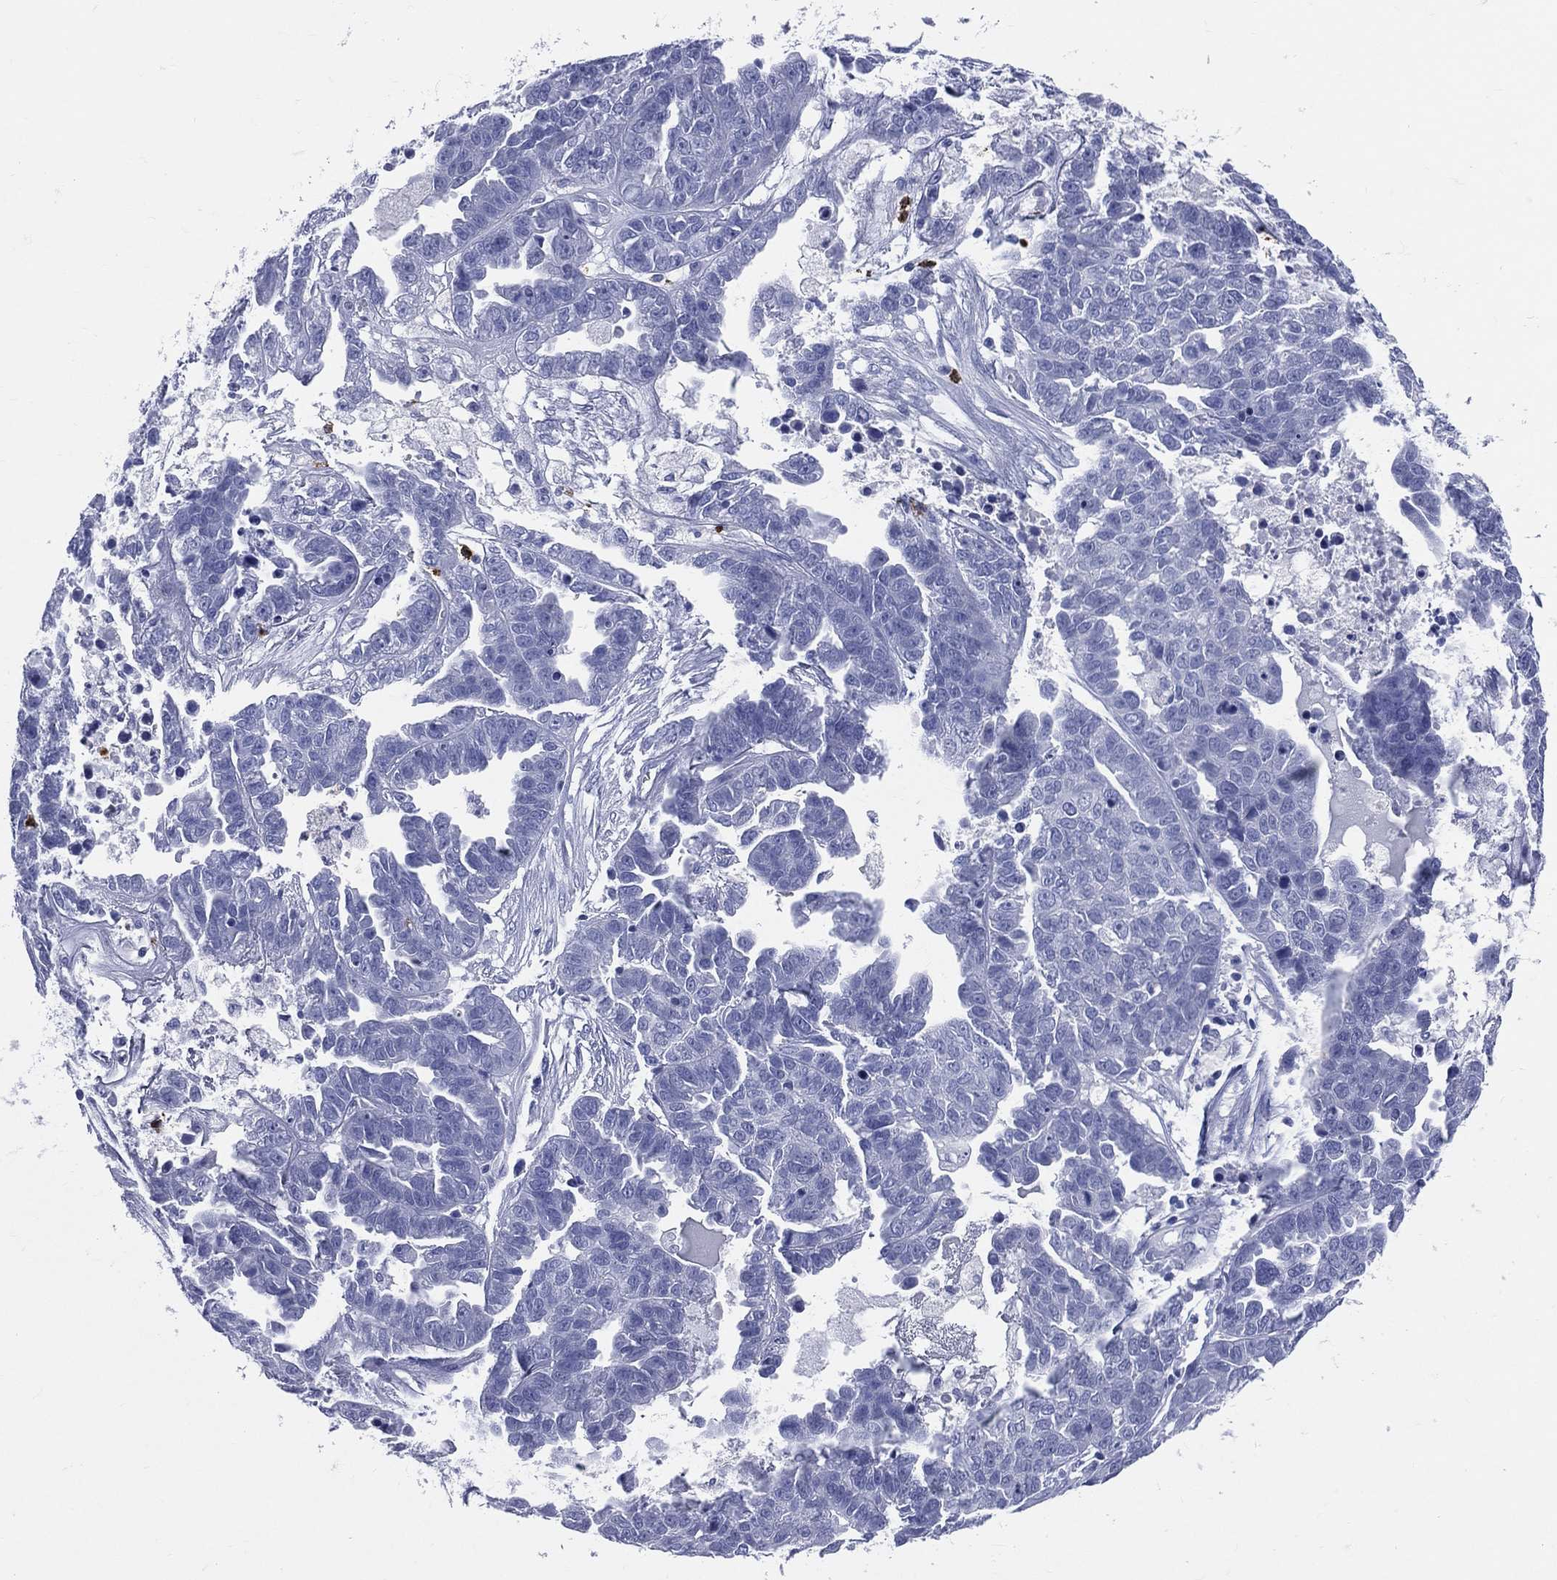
{"staining": {"intensity": "negative", "quantity": "none", "location": "none"}, "tissue": "ovarian cancer", "cell_type": "Tumor cells", "image_type": "cancer", "snomed": [{"axis": "morphology", "description": "Cystadenocarcinoma, serous, NOS"}, {"axis": "topography", "description": "Ovary"}], "caption": "The IHC micrograph has no significant staining in tumor cells of serous cystadenocarcinoma (ovarian) tissue.", "gene": "PGLYRP1", "patient": {"sex": "female", "age": 87}}